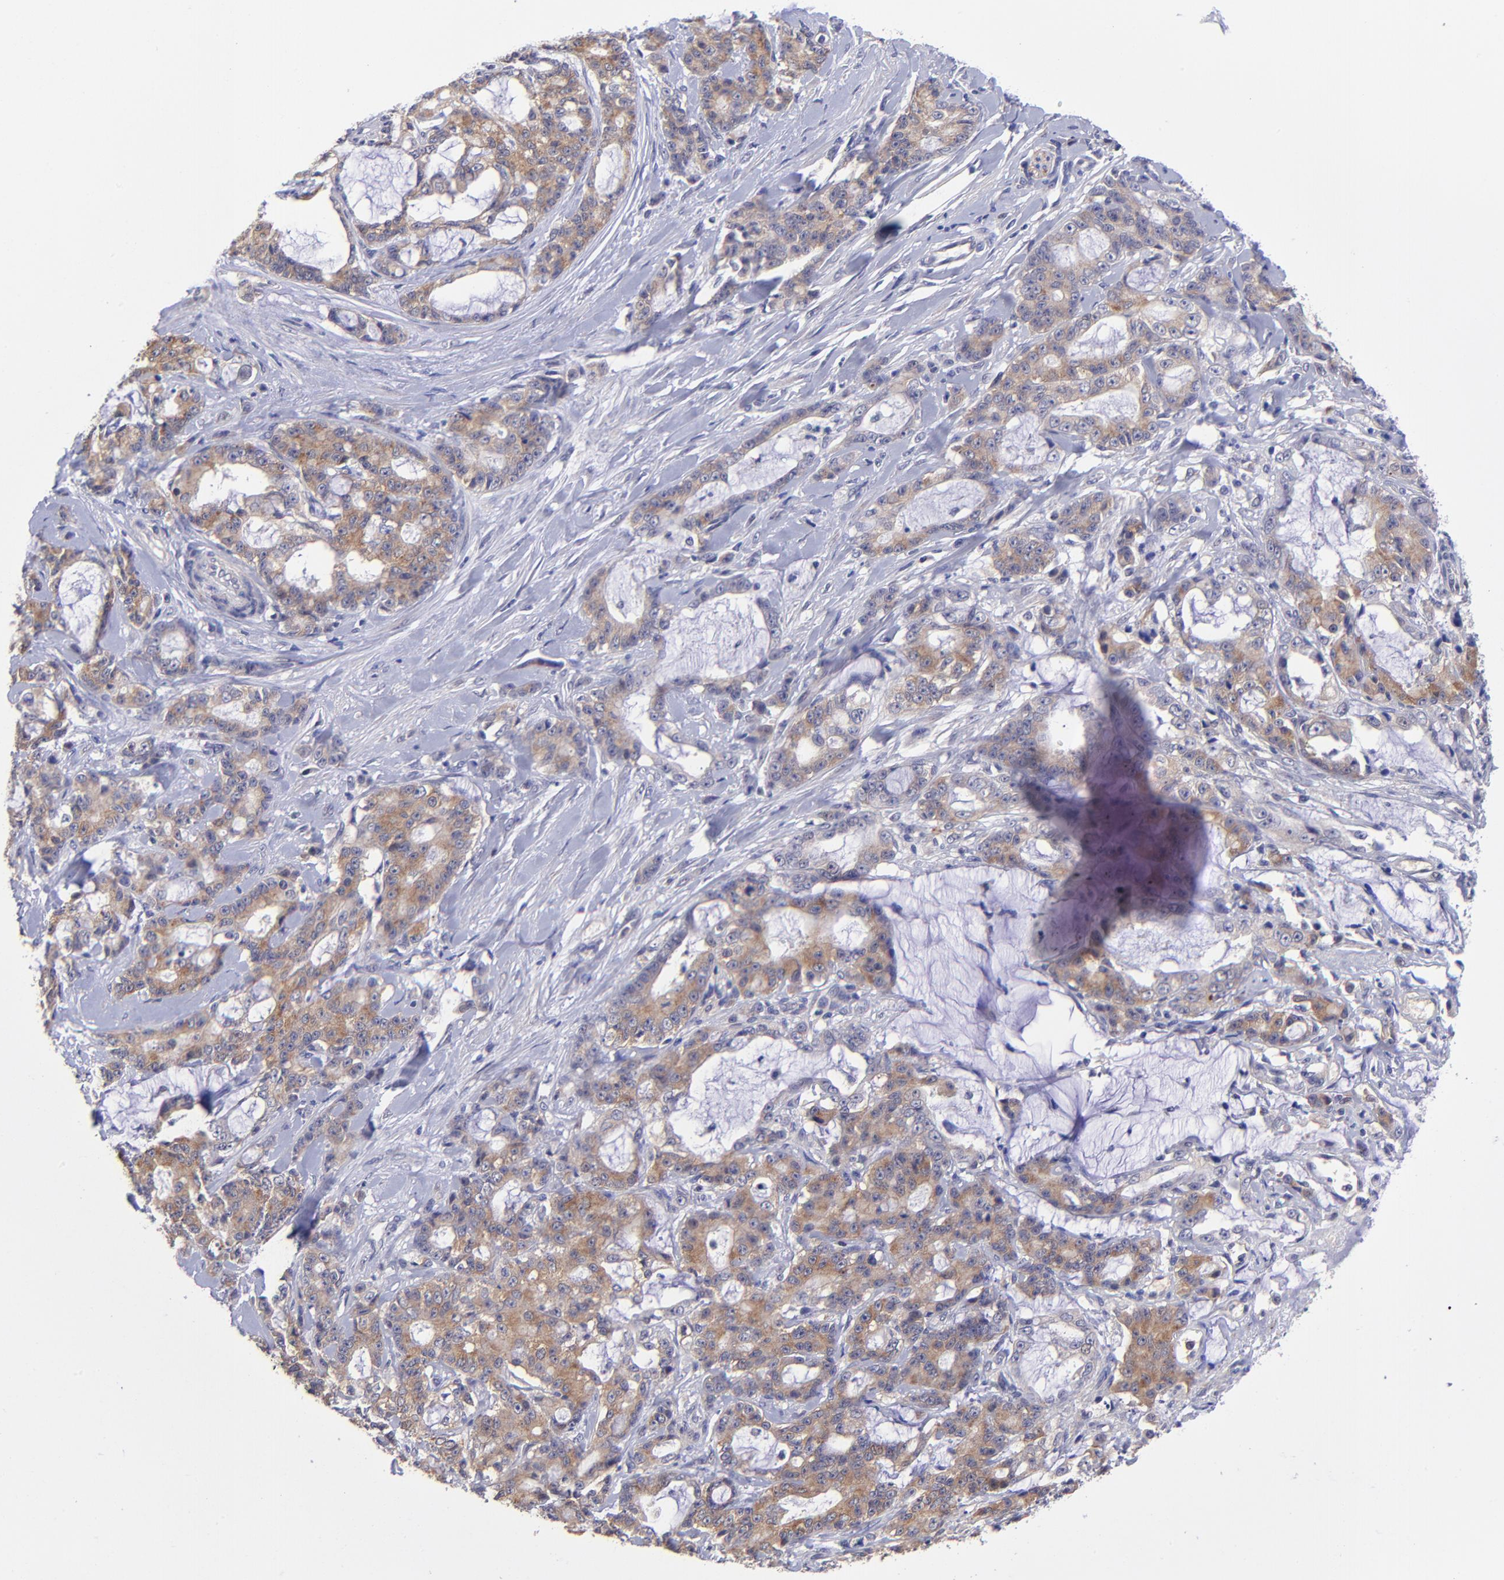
{"staining": {"intensity": "moderate", "quantity": ">75%", "location": "cytoplasmic/membranous"}, "tissue": "pancreatic cancer", "cell_type": "Tumor cells", "image_type": "cancer", "snomed": [{"axis": "morphology", "description": "Adenocarcinoma, NOS"}, {"axis": "topography", "description": "Pancreas"}], "caption": "Protein expression analysis of human adenocarcinoma (pancreatic) reveals moderate cytoplasmic/membranous staining in approximately >75% of tumor cells. The staining was performed using DAB, with brown indicating positive protein expression. Nuclei are stained blue with hematoxylin.", "gene": "NSF", "patient": {"sex": "female", "age": 73}}